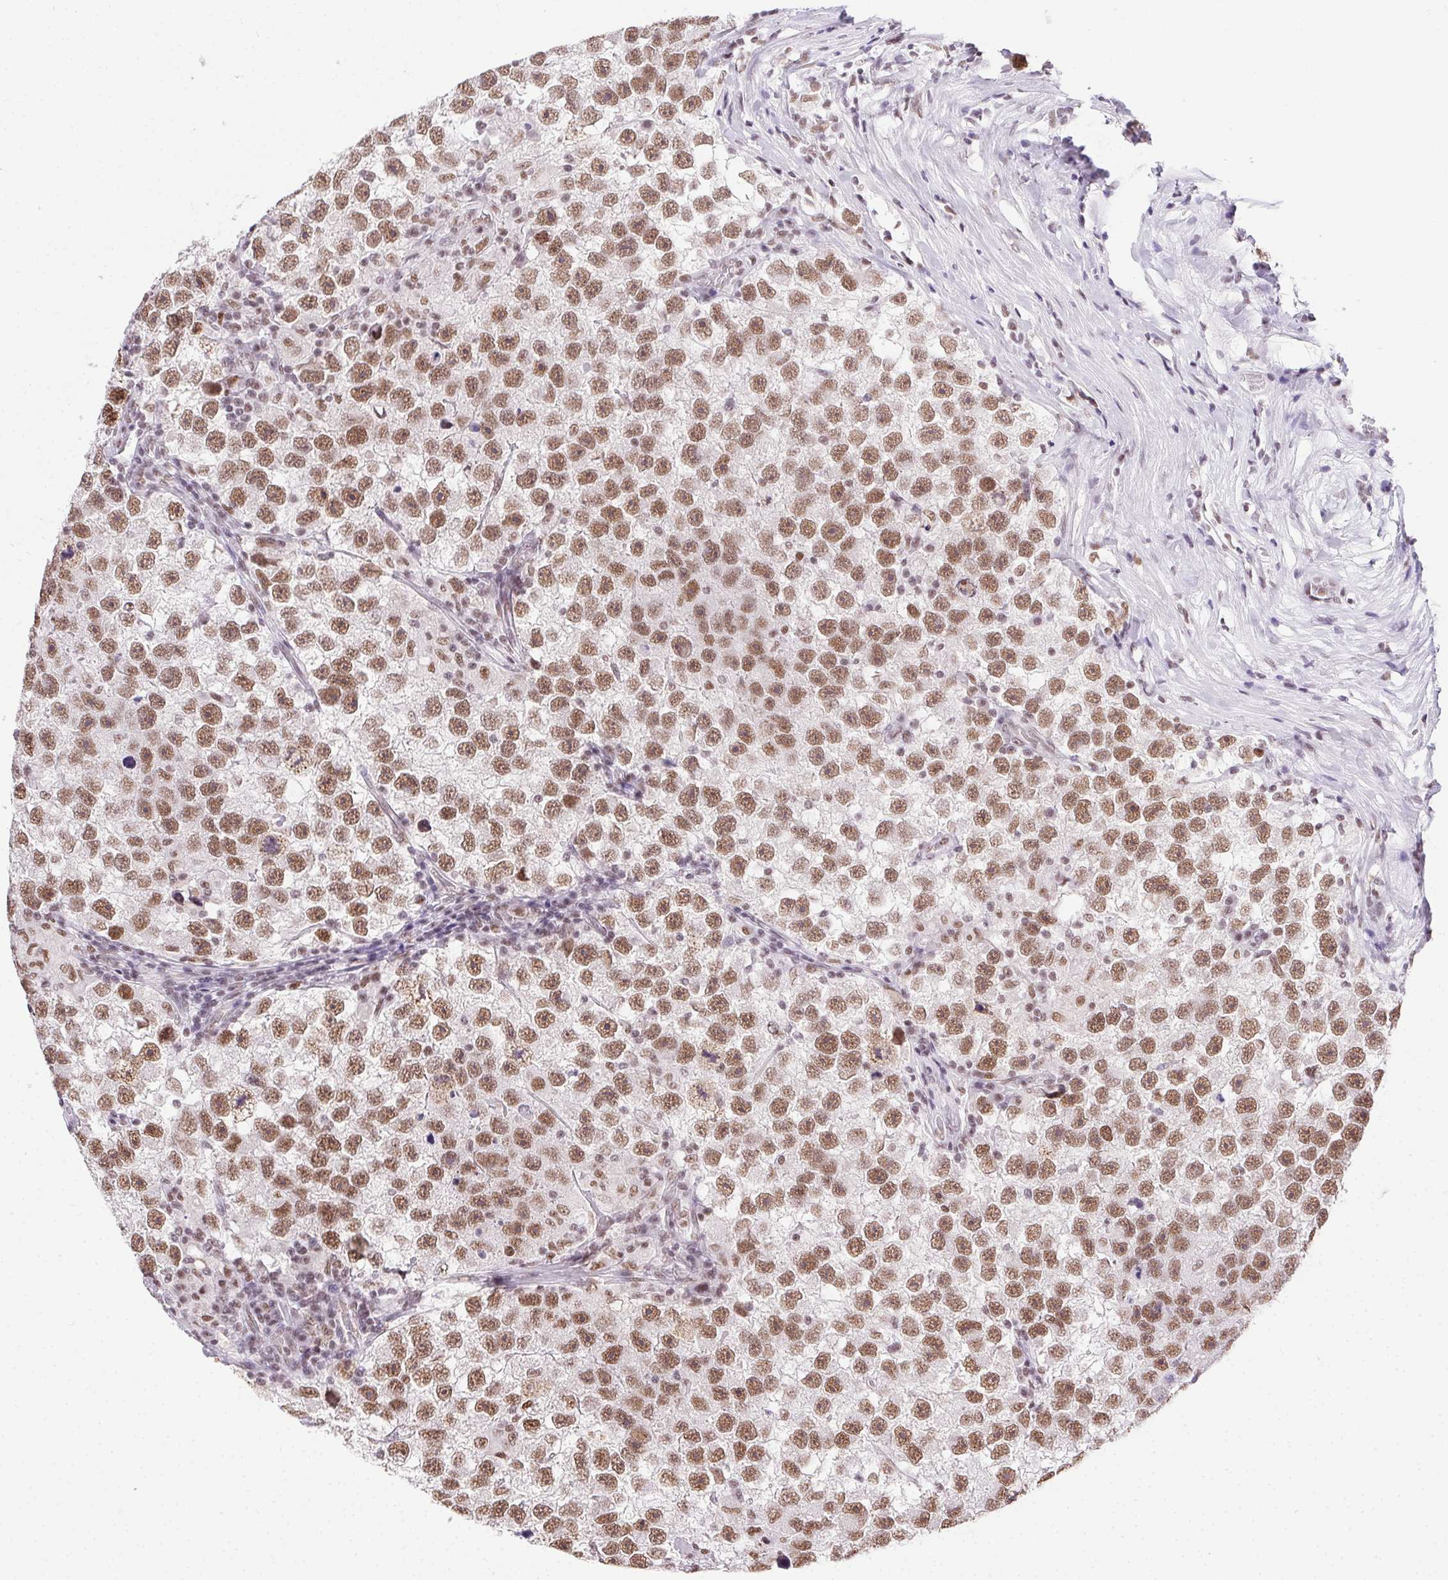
{"staining": {"intensity": "moderate", "quantity": ">75%", "location": "nuclear"}, "tissue": "testis cancer", "cell_type": "Tumor cells", "image_type": "cancer", "snomed": [{"axis": "morphology", "description": "Seminoma, NOS"}, {"axis": "topography", "description": "Testis"}], "caption": "Immunohistochemical staining of human testis cancer (seminoma) shows moderate nuclear protein expression in about >75% of tumor cells.", "gene": "TRA2B", "patient": {"sex": "male", "age": 26}}